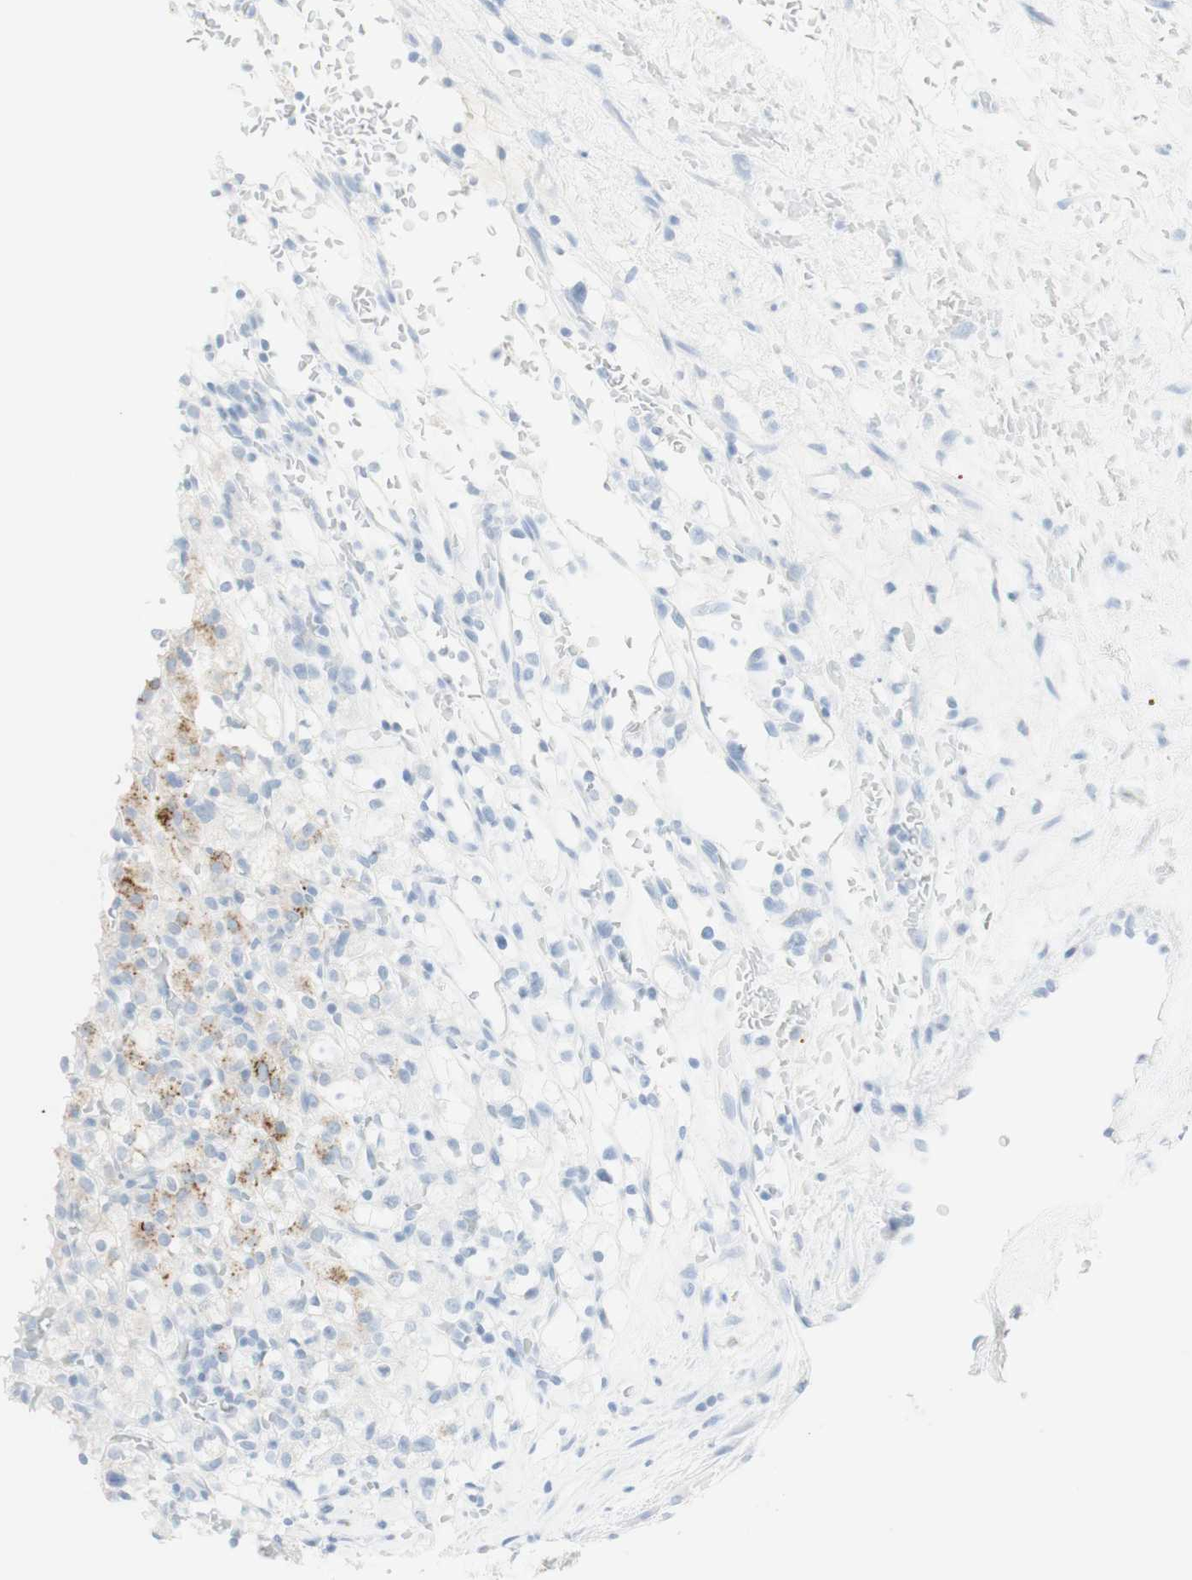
{"staining": {"intensity": "weak", "quantity": "<25%", "location": "cytoplasmic/membranous"}, "tissue": "renal cancer", "cell_type": "Tumor cells", "image_type": "cancer", "snomed": [{"axis": "morphology", "description": "Normal tissue, NOS"}, {"axis": "morphology", "description": "Adenocarcinoma, NOS"}, {"axis": "topography", "description": "Kidney"}], "caption": "There is no significant staining in tumor cells of renal cancer.", "gene": "NAPSA", "patient": {"sex": "female", "age": 72}}